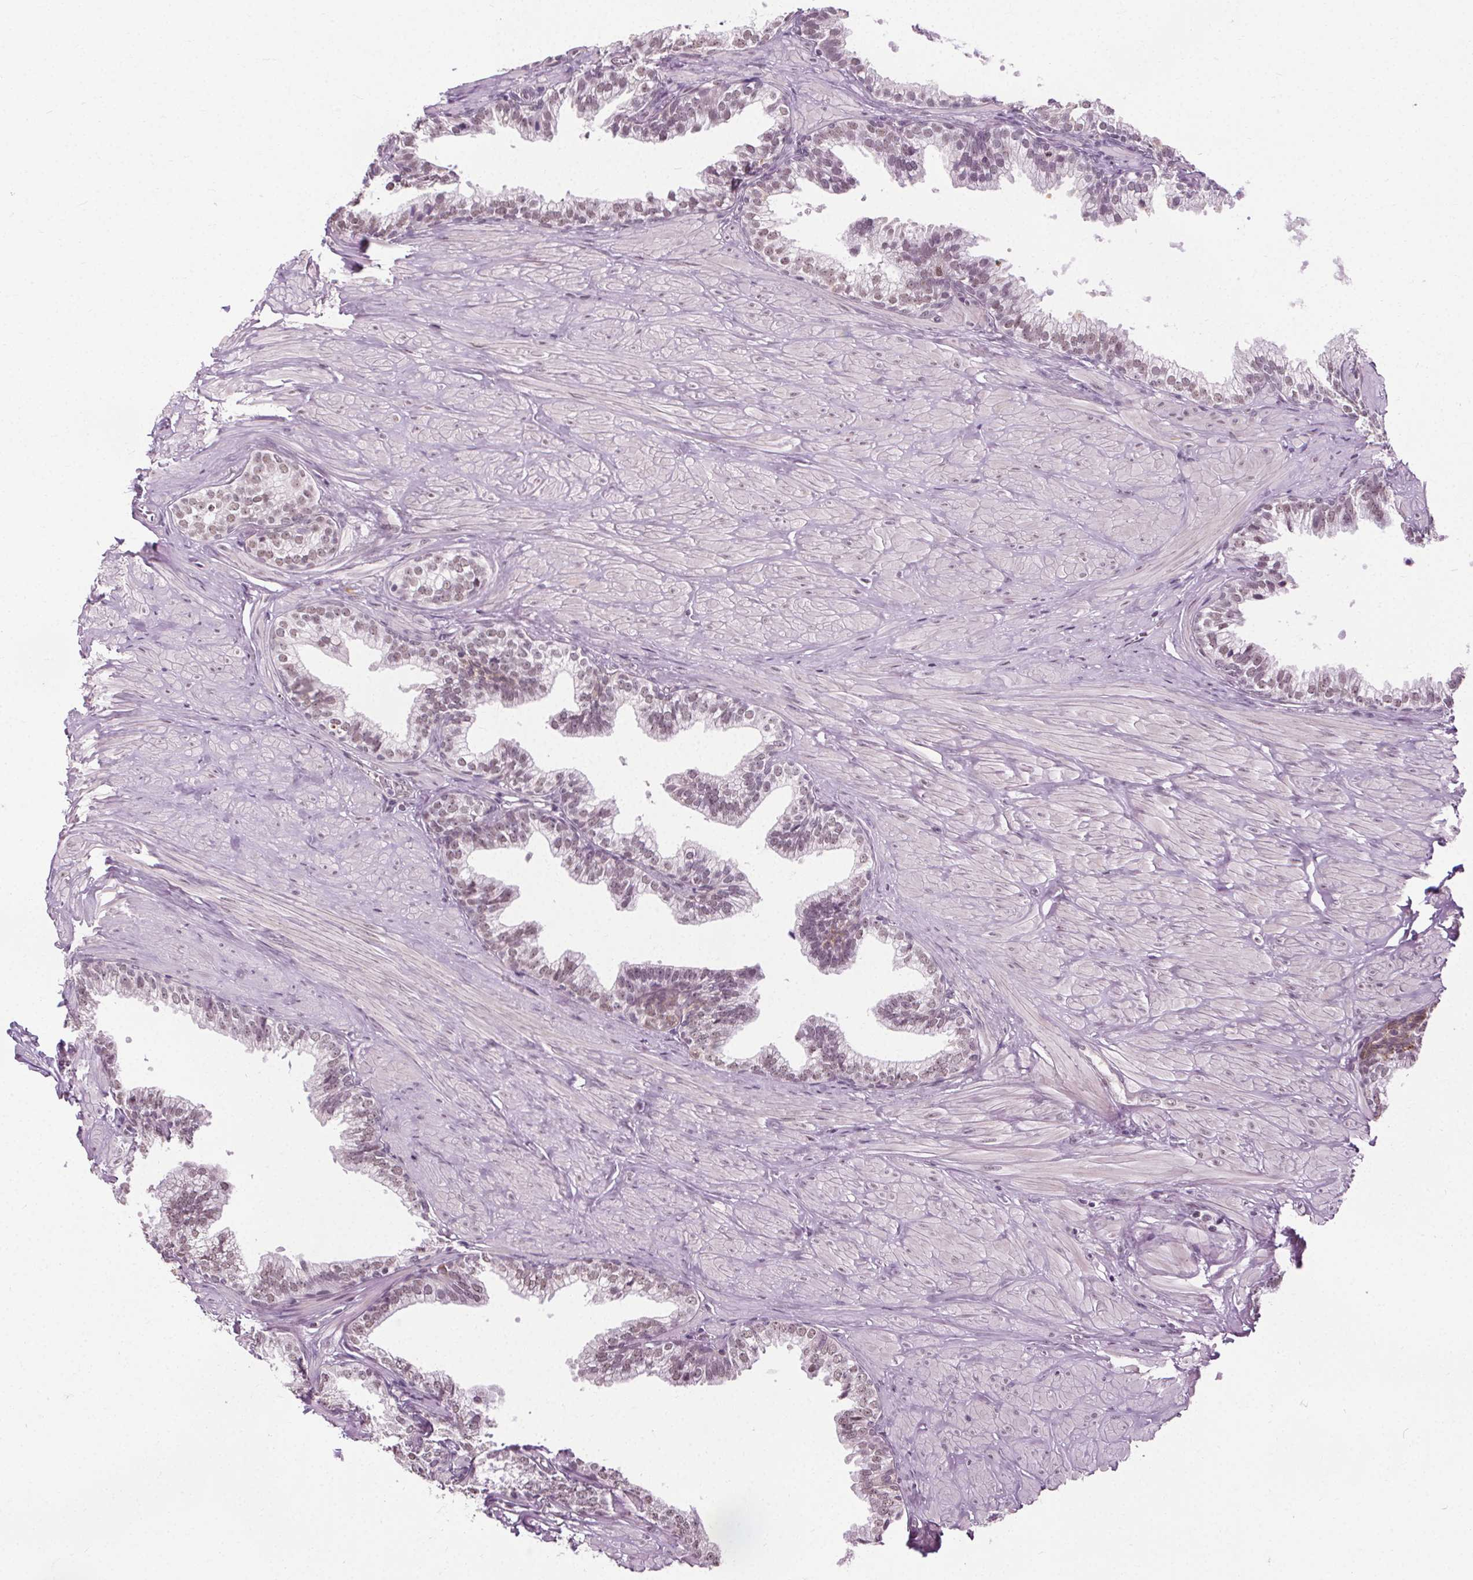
{"staining": {"intensity": "moderate", "quantity": "<25%", "location": "nuclear"}, "tissue": "prostate", "cell_type": "Glandular cells", "image_type": "normal", "snomed": [{"axis": "morphology", "description": "Normal tissue, NOS"}, {"axis": "topography", "description": "Prostate"}, {"axis": "topography", "description": "Peripheral nerve tissue"}], "caption": "Protein staining demonstrates moderate nuclear expression in about <25% of glandular cells in normal prostate. Using DAB (3,3'-diaminobenzidine) (brown) and hematoxylin (blue) stains, captured at high magnification using brightfield microscopy.", "gene": "CEBPA", "patient": {"sex": "male", "age": 55}}